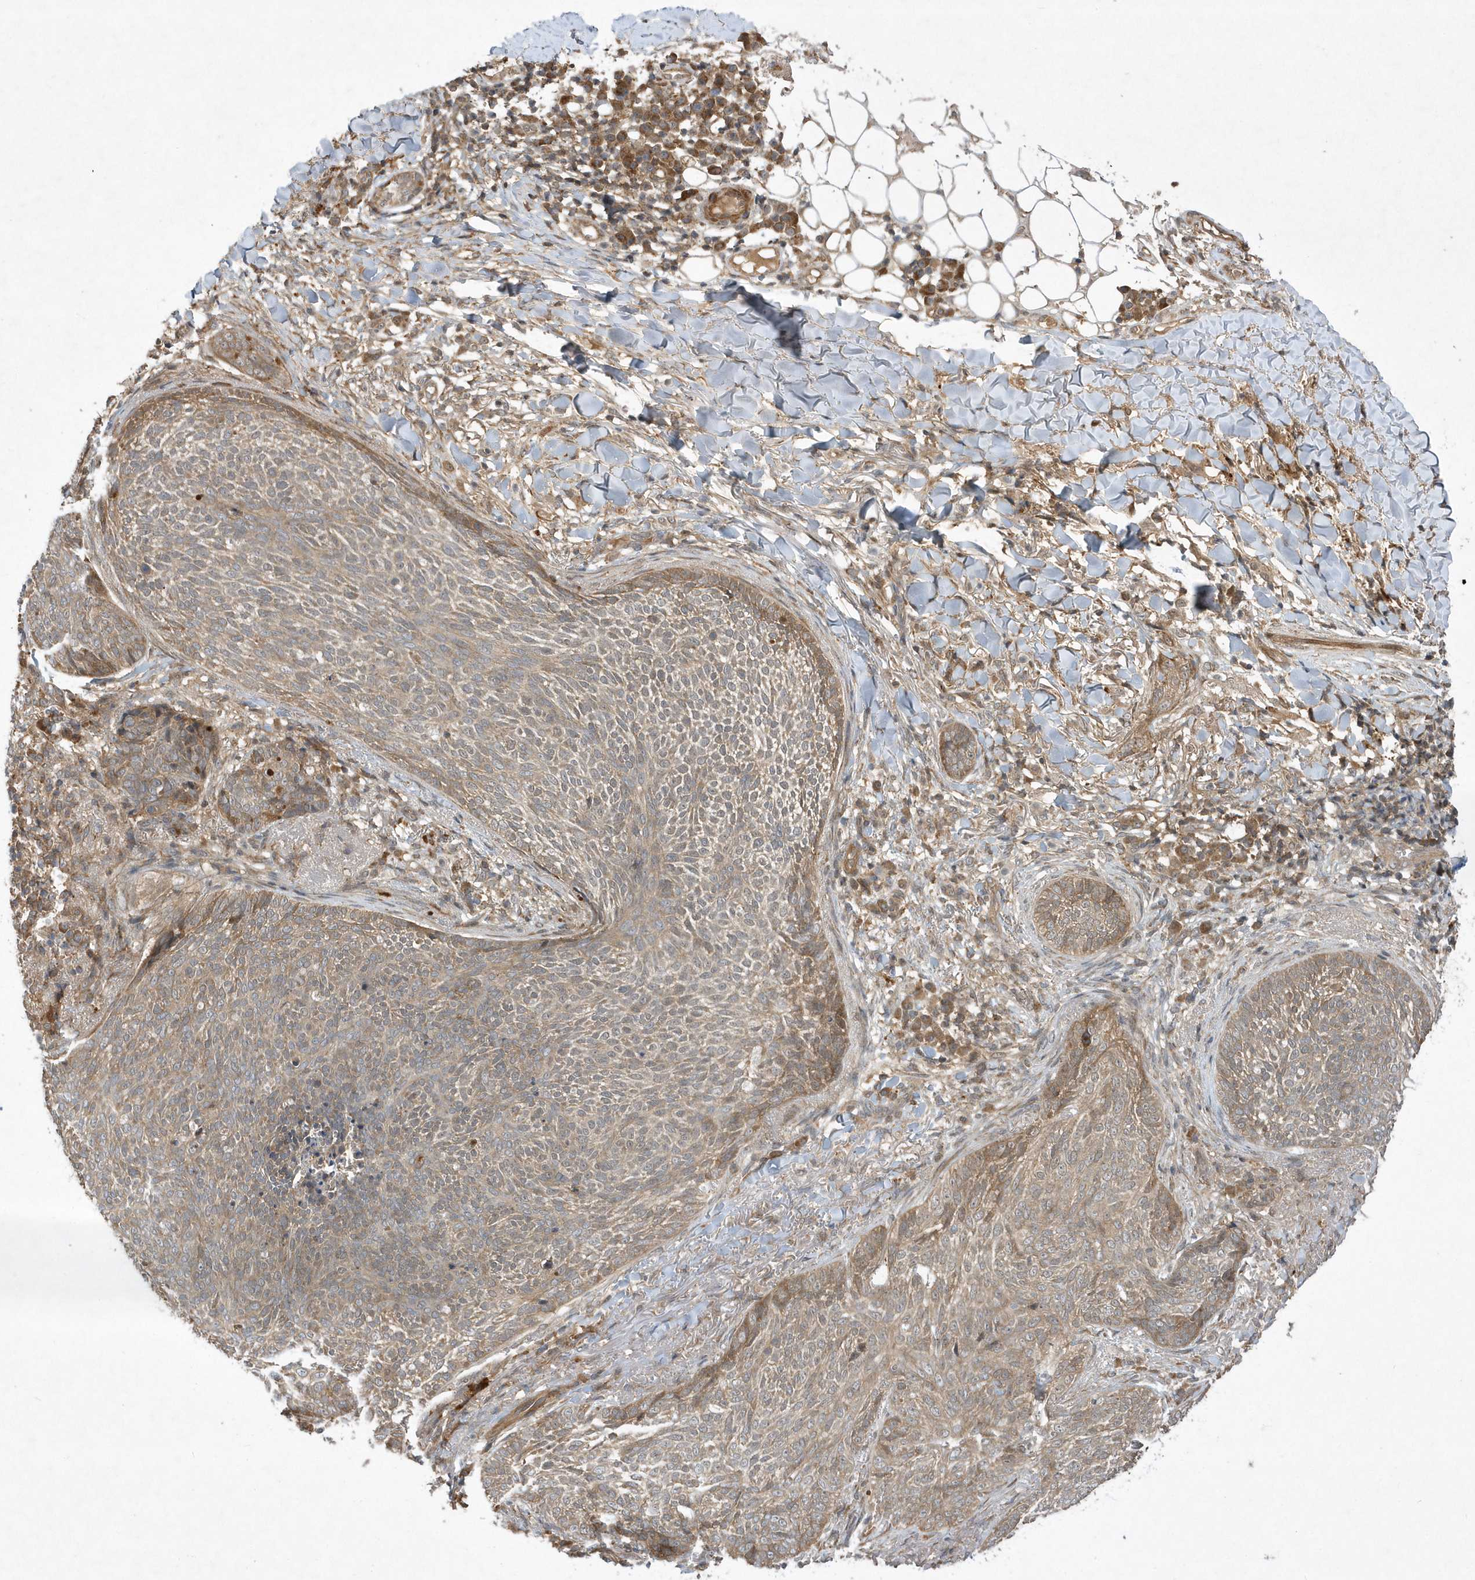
{"staining": {"intensity": "moderate", "quantity": ">75%", "location": "cytoplasmic/membranous"}, "tissue": "skin cancer", "cell_type": "Tumor cells", "image_type": "cancer", "snomed": [{"axis": "morphology", "description": "Basal cell carcinoma"}, {"axis": "topography", "description": "Skin"}], "caption": "Protein expression analysis of human basal cell carcinoma (skin) reveals moderate cytoplasmic/membranous staining in about >75% of tumor cells.", "gene": "GFM2", "patient": {"sex": "male", "age": 85}}